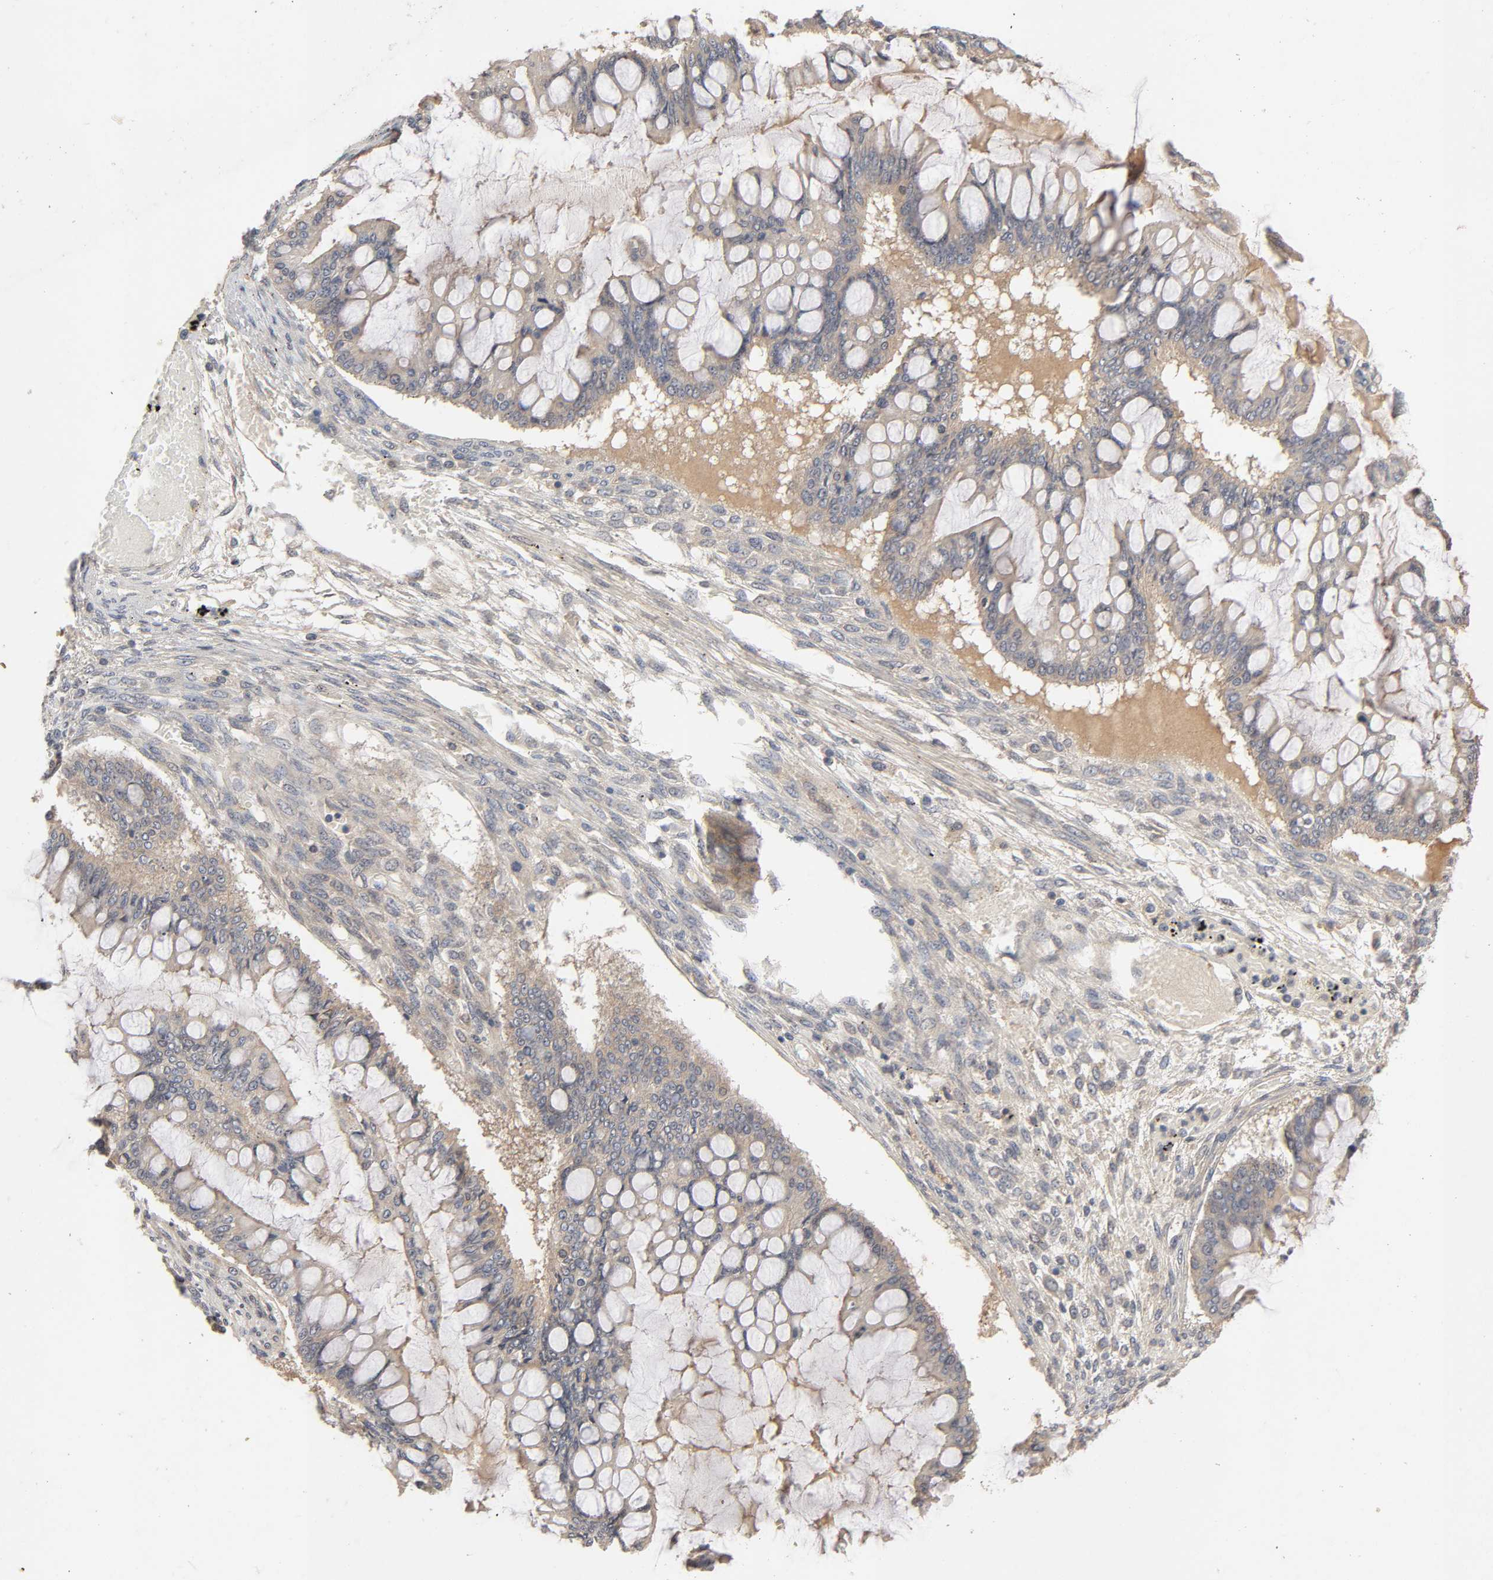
{"staining": {"intensity": "moderate", "quantity": "25%-75%", "location": "cytoplasmic/membranous"}, "tissue": "ovarian cancer", "cell_type": "Tumor cells", "image_type": "cancer", "snomed": [{"axis": "morphology", "description": "Cystadenocarcinoma, mucinous, NOS"}, {"axis": "topography", "description": "Ovary"}], "caption": "The histopathology image displays a brown stain indicating the presence of a protein in the cytoplasmic/membranous of tumor cells in ovarian cancer.", "gene": "CPB2", "patient": {"sex": "female", "age": 73}}